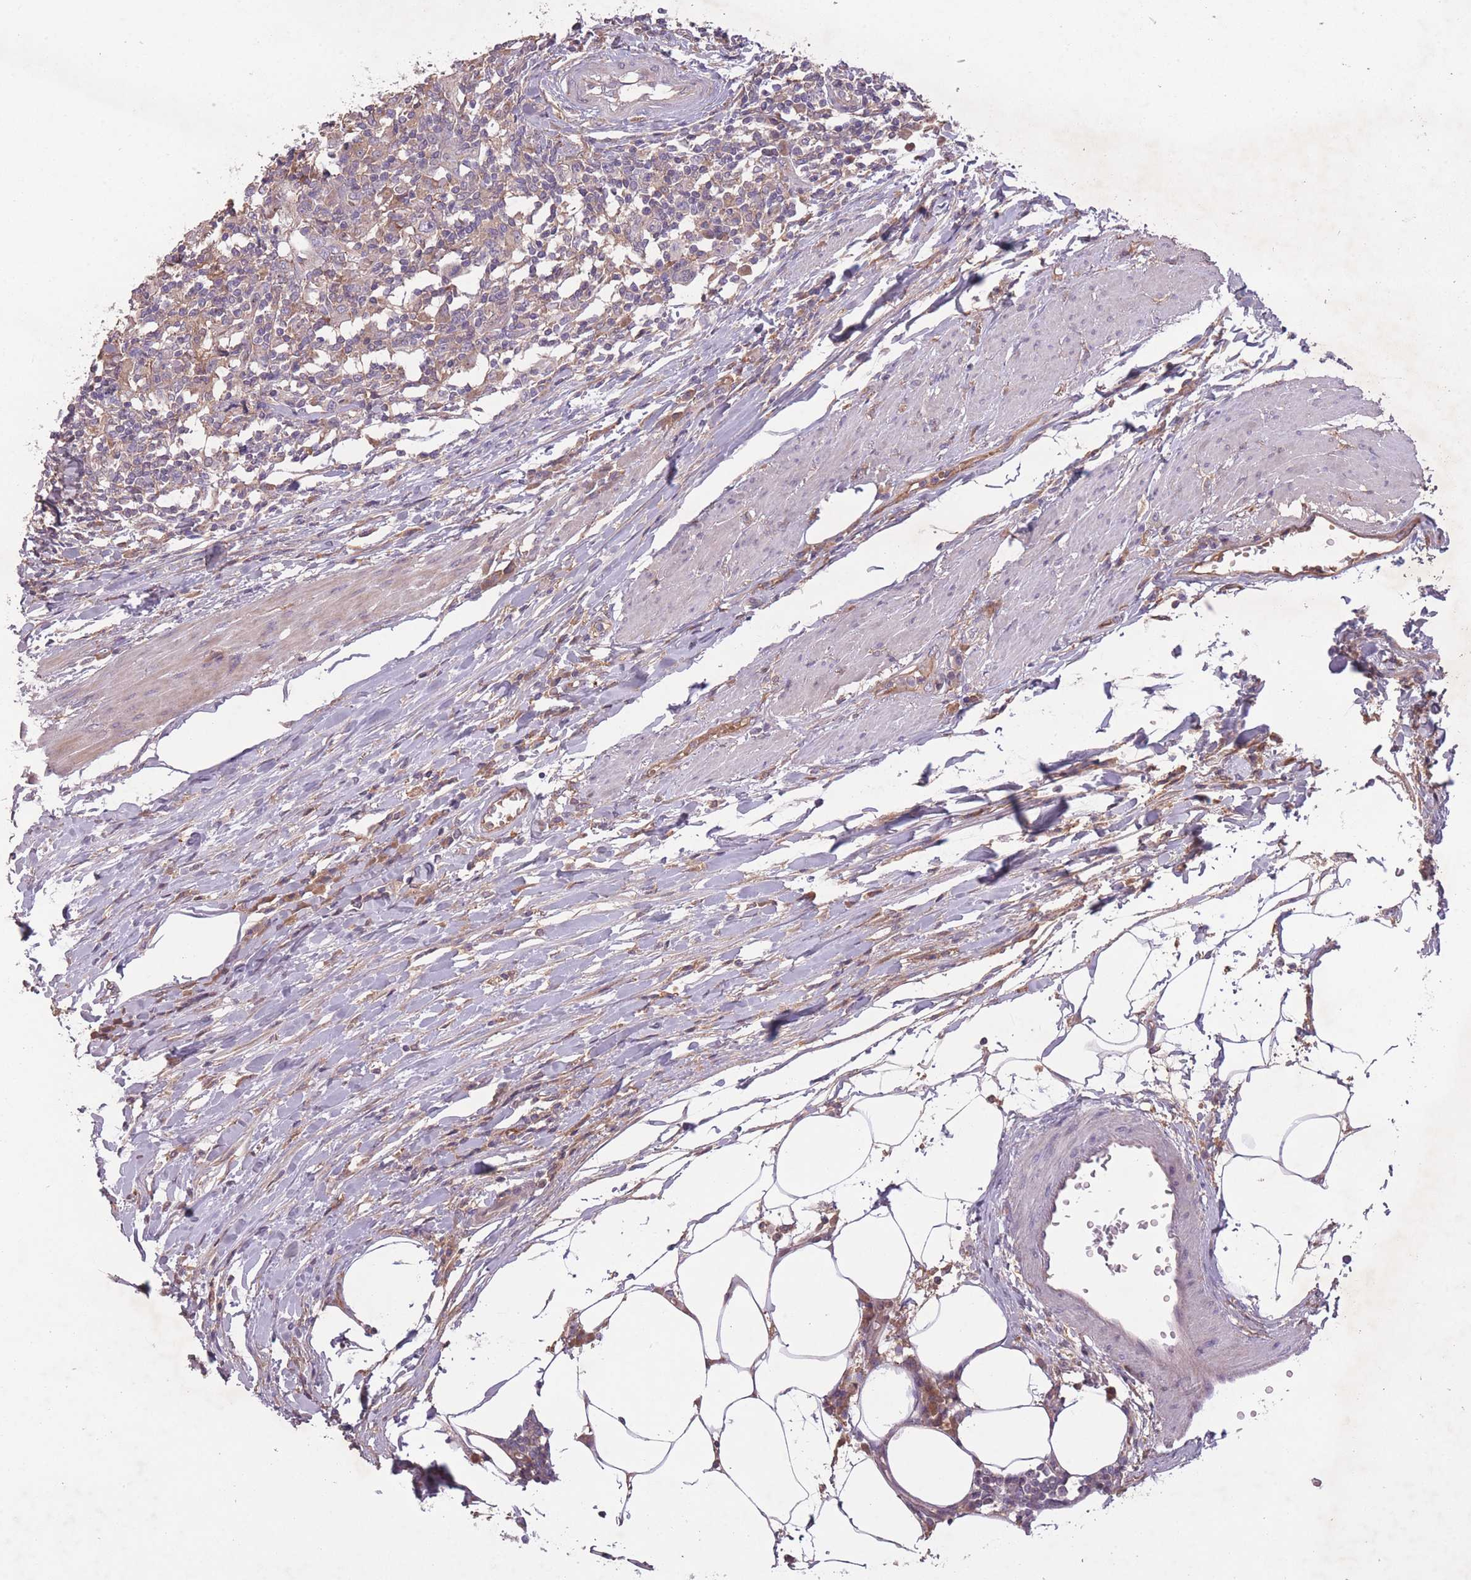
{"staining": {"intensity": "negative", "quantity": "none", "location": "none"}, "tissue": "urothelial cancer", "cell_type": "Tumor cells", "image_type": "cancer", "snomed": [{"axis": "morphology", "description": "Urothelial carcinoma, High grade"}, {"axis": "topography", "description": "Urinary bladder"}], "caption": "Human urothelial cancer stained for a protein using immunohistochemistry reveals no positivity in tumor cells.", "gene": "OR2V2", "patient": {"sex": "male", "age": 61}}